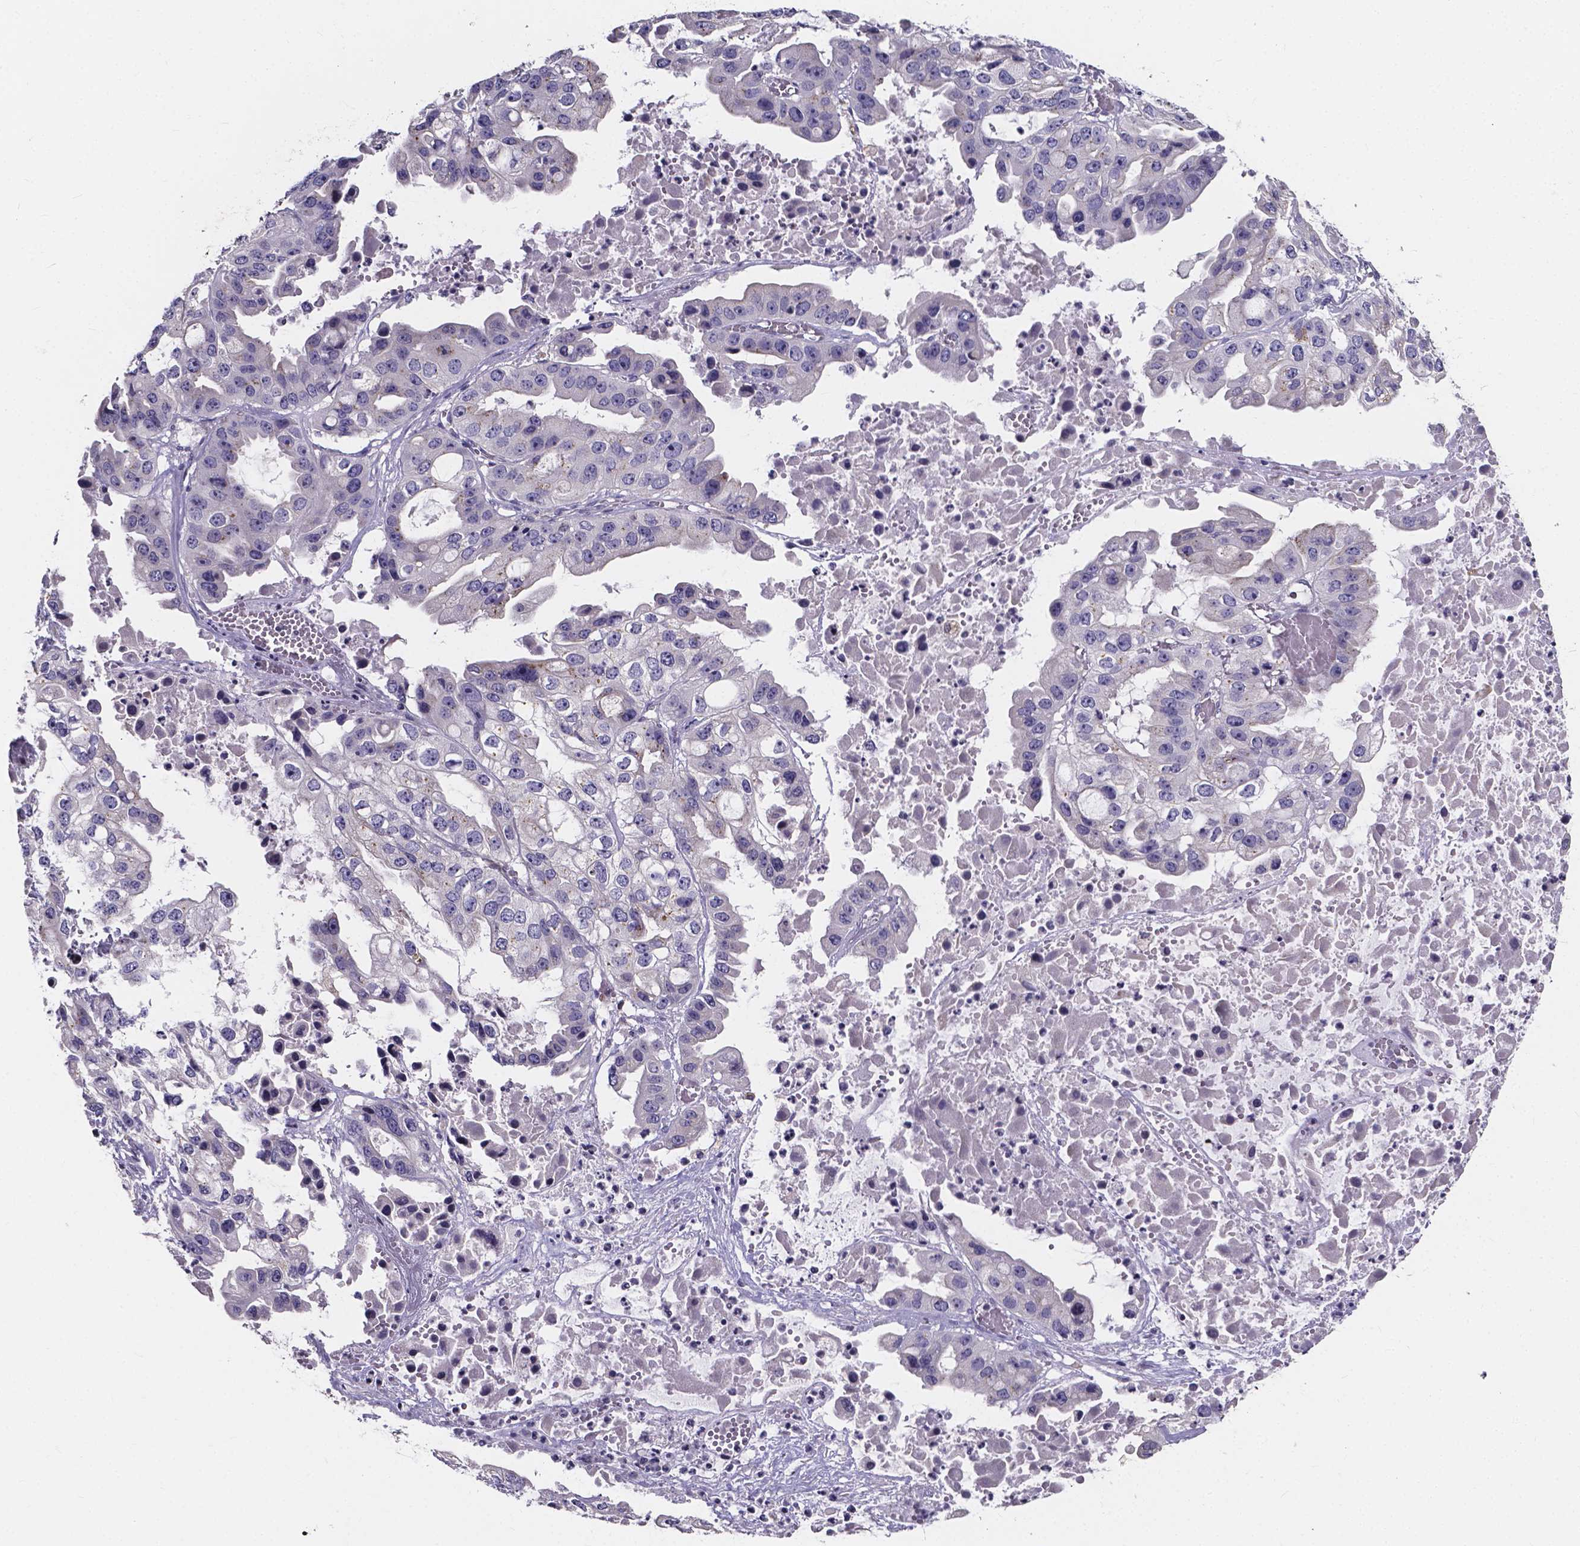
{"staining": {"intensity": "negative", "quantity": "none", "location": "none"}, "tissue": "ovarian cancer", "cell_type": "Tumor cells", "image_type": "cancer", "snomed": [{"axis": "morphology", "description": "Cystadenocarcinoma, serous, NOS"}, {"axis": "topography", "description": "Ovary"}], "caption": "Immunohistochemical staining of human serous cystadenocarcinoma (ovarian) reveals no significant expression in tumor cells. The staining is performed using DAB (3,3'-diaminobenzidine) brown chromogen with nuclei counter-stained in using hematoxylin.", "gene": "THEMIS", "patient": {"sex": "female", "age": 56}}